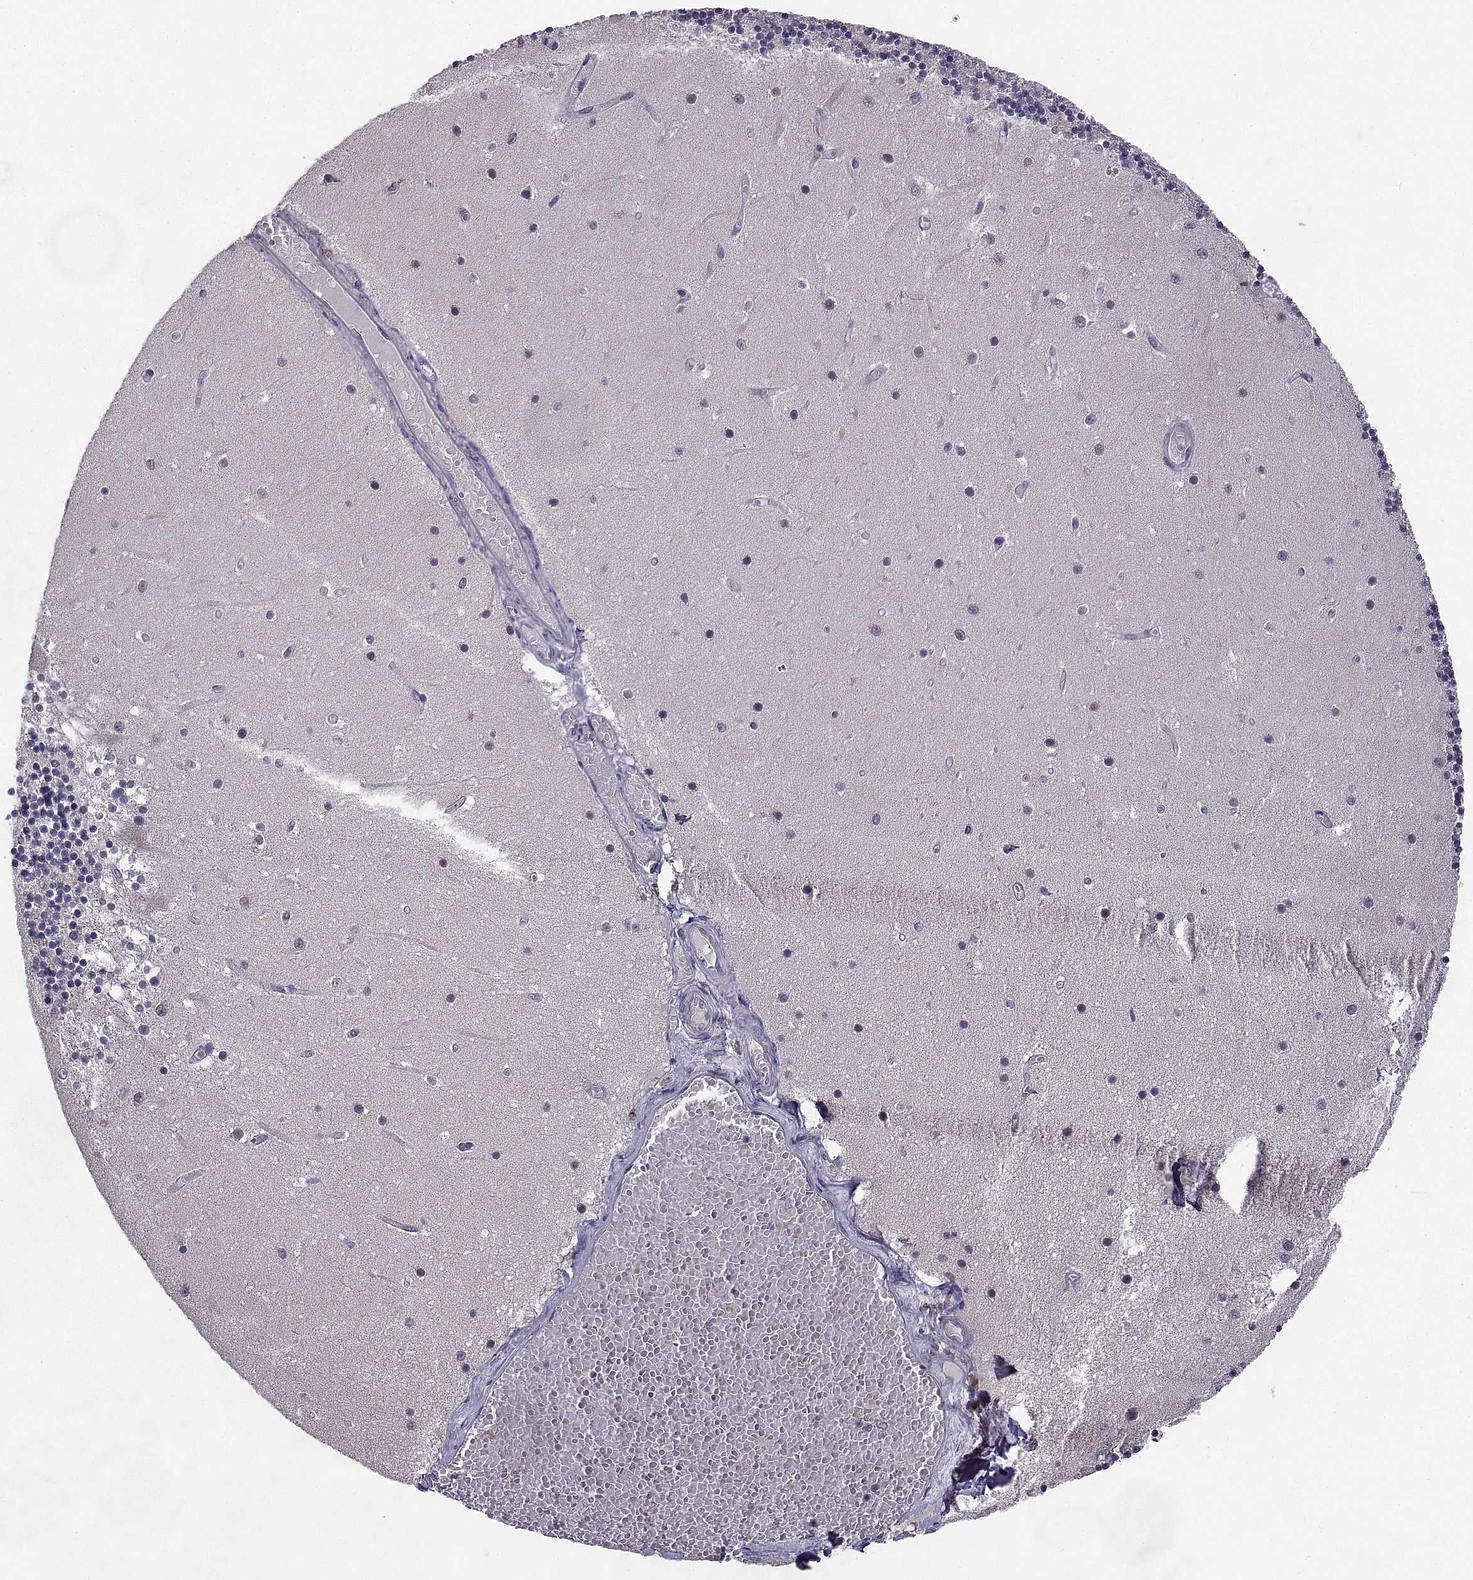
{"staining": {"intensity": "negative", "quantity": "none", "location": "none"}, "tissue": "cerebellum", "cell_type": "Cells in granular layer", "image_type": "normal", "snomed": [{"axis": "morphology", "description": "Normal tissue, NOS"}, {"axis": "topography", "description": "Cerebellum"}], "caption": "Immunohistochemical staining of benign human cerebellum exhibits no significant staining in cells in granular layer. (DAB (3,3'-diaminobenzidine) immunohistochemistry (IHC) with hematoxylin counter stain).", "gene": "NPTX2", "patient": {"sex": "female", "age": 28}}